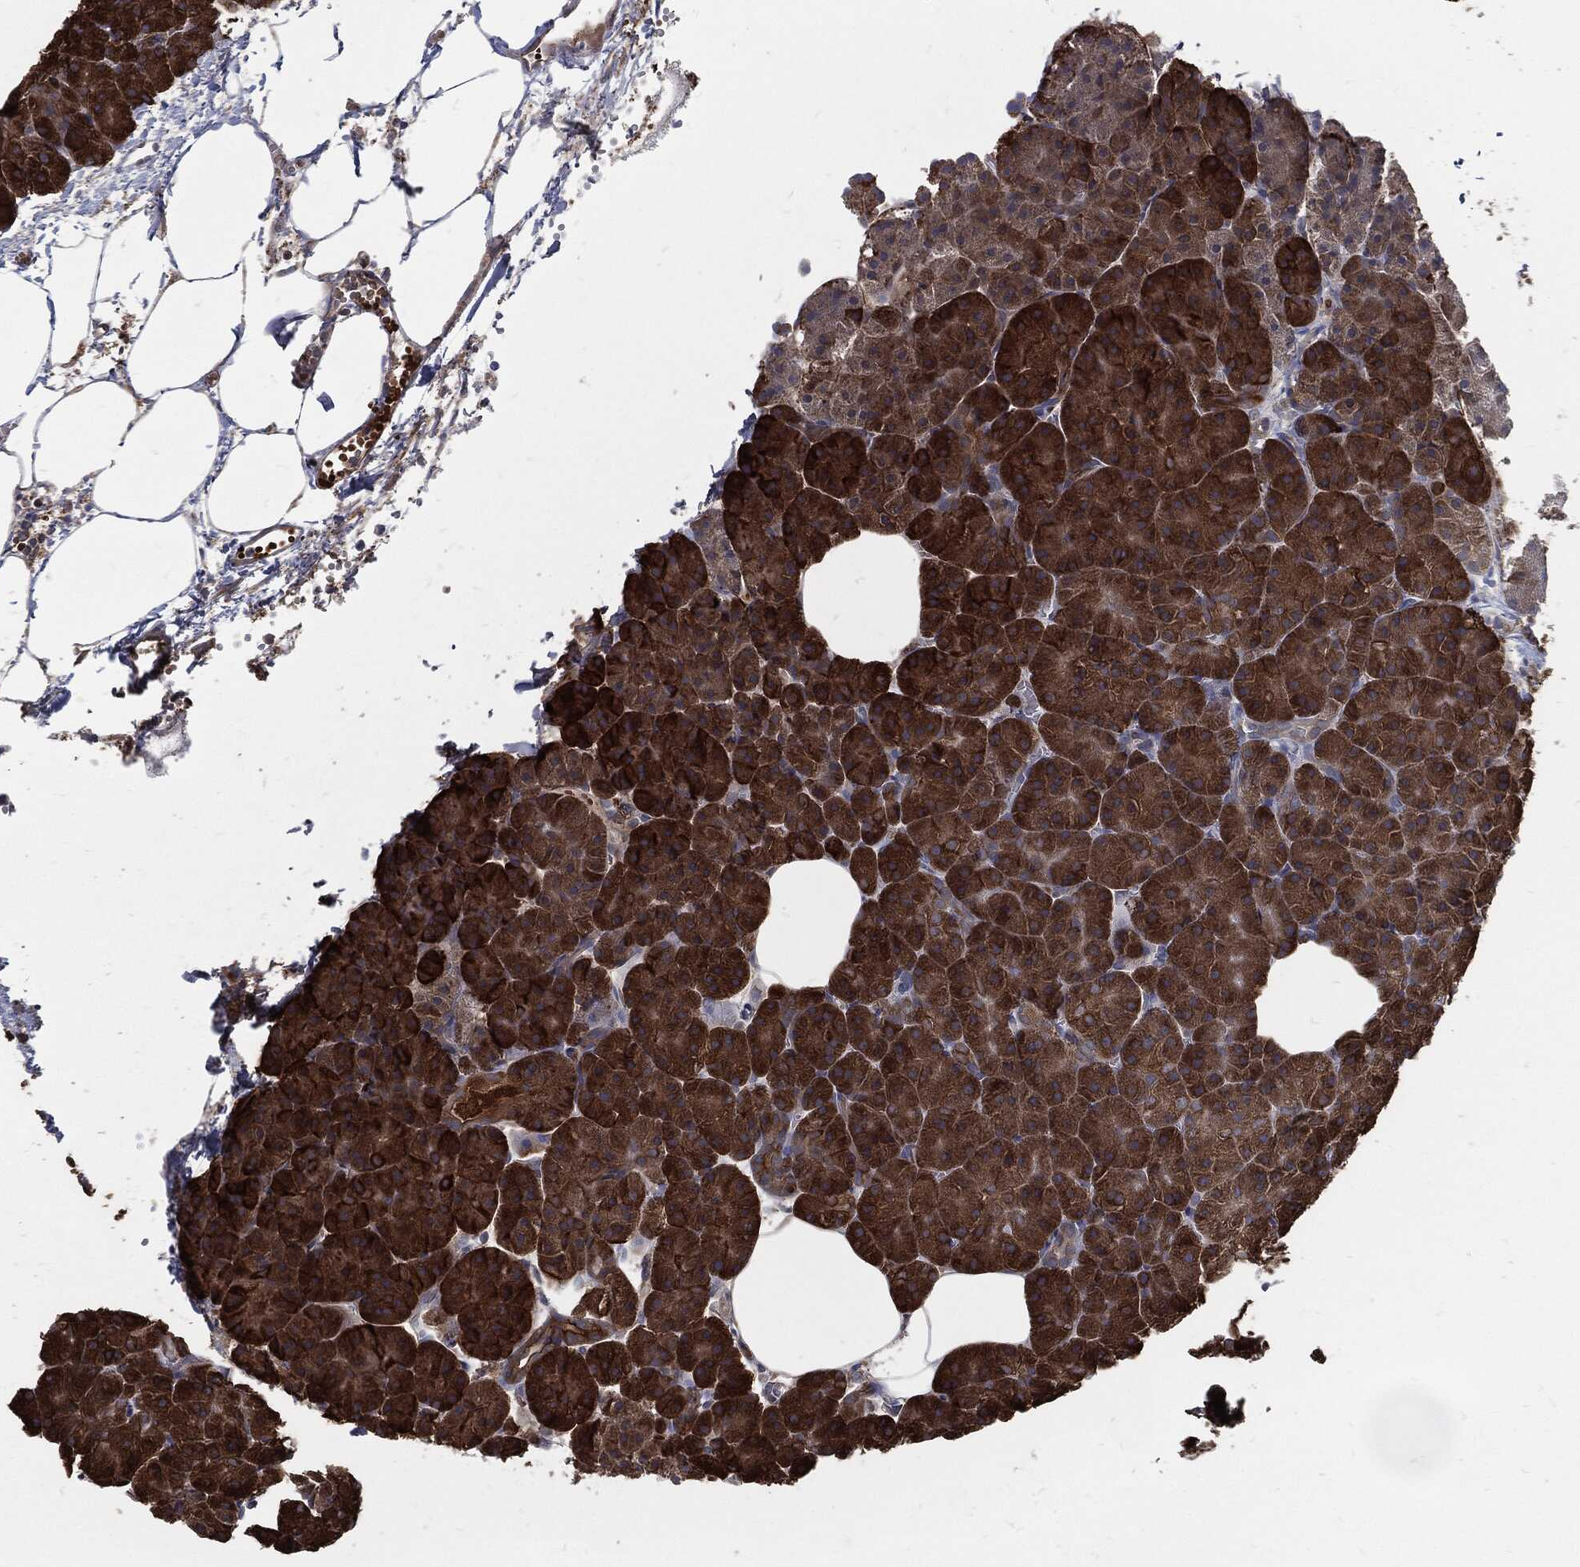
{"staining": {"intensity": "strong", "quantity": ">75%", "location": "cytoplasmic/membranous"}, "tissue": "pancreas", "cell_type": "Exocrine glandular cells", "image_type": "normal", "snomed": [{"axis": "morphology", "description": "Normal tissue, NOS"}, {"axis": "topography", "description": "Pancreas"}], "caption": "An immunohistochemistry (IHC) histopathology image of normal tissue is shown. Protein staining in brown labels strong cytoplasmic/membranous positivity in pancreas within exocrine glandular cells.", "gene": "PRDX4", "patient": {"sex": "male", "age": 61}}